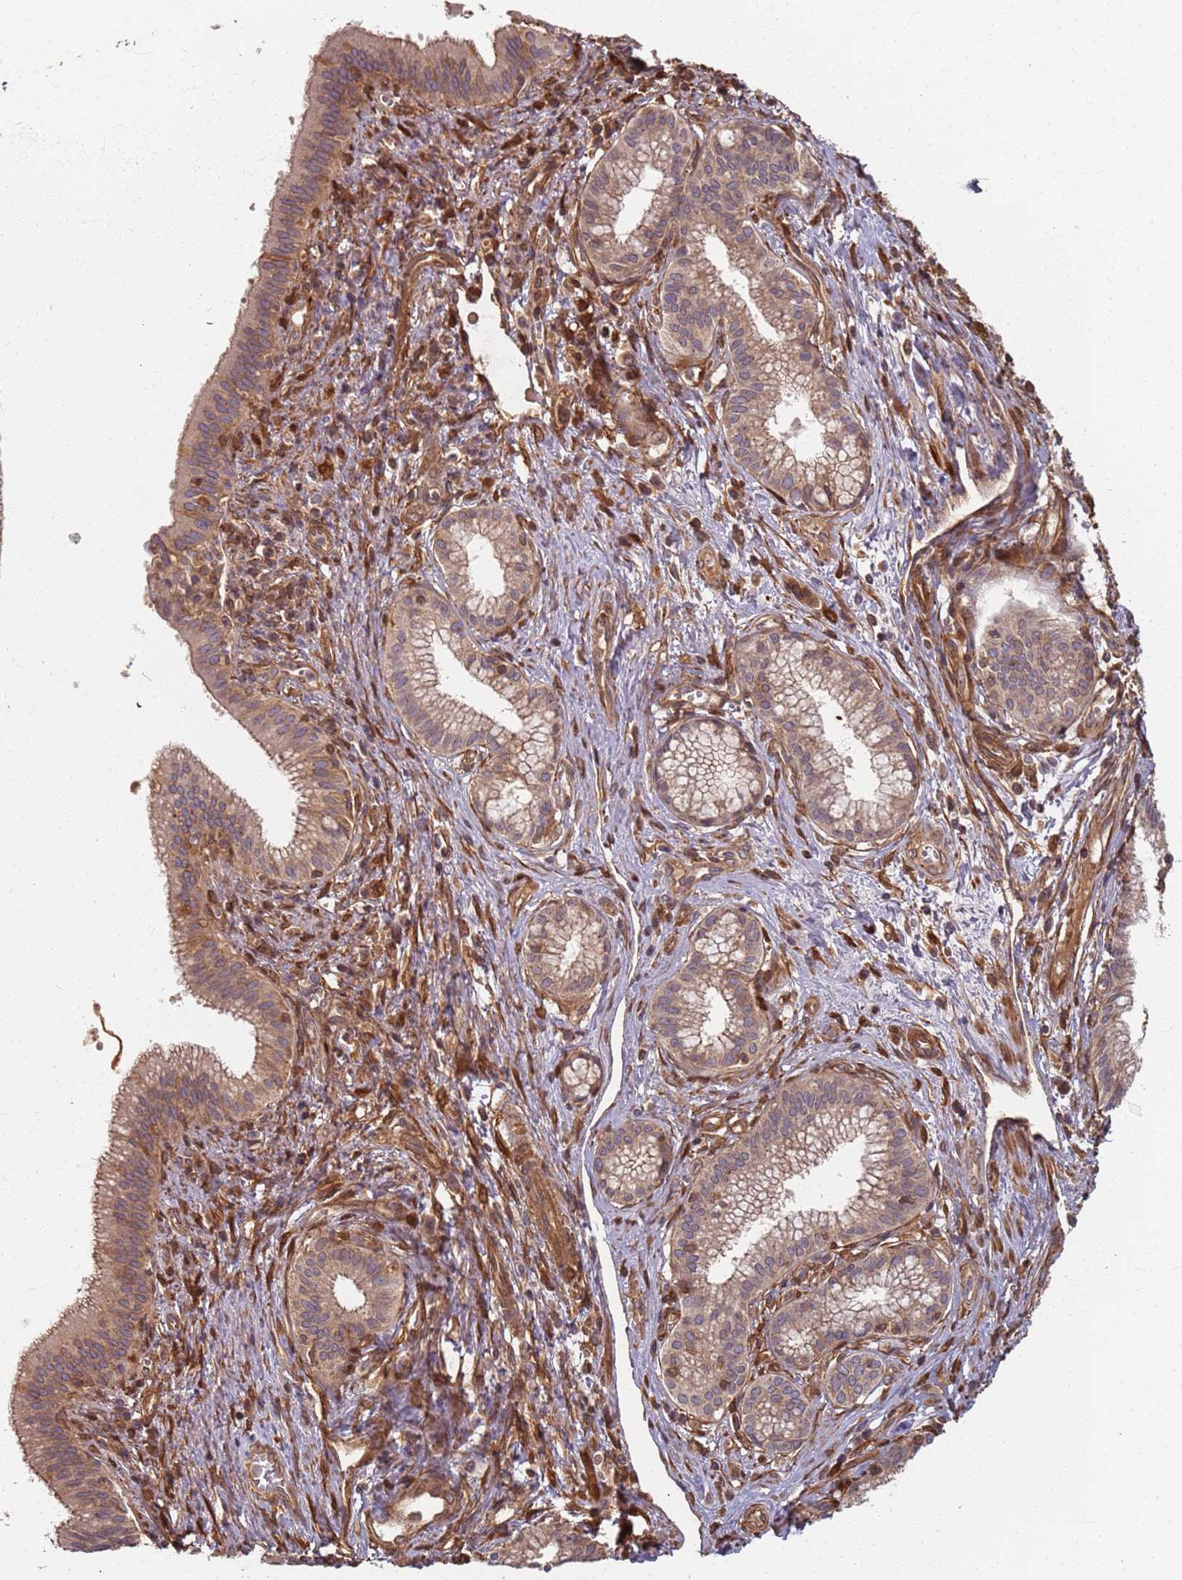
{"staining": {"intensity": "weak", "quantity": ">75%", "location": "cytoplasmic/membranous"}, "tissue": "pancreatic cancer", "cell_type": "Tumor cells", "image_type": "cancer", "snomed": [{"axis": "morphology", "description": "Adenocarcinoma, NOS"}, {"axis": "topography", "description": "Pancreas"}], "caption": "DAB immunohistochemical staining of pancreatic cancer displays weak cytoplasmic/membranous protein staining in about >75% of tumor cells. Nuclei are stained in blue.", "gene": "SDCCAG8", "patient": {"sex": "male", "age": 72}}